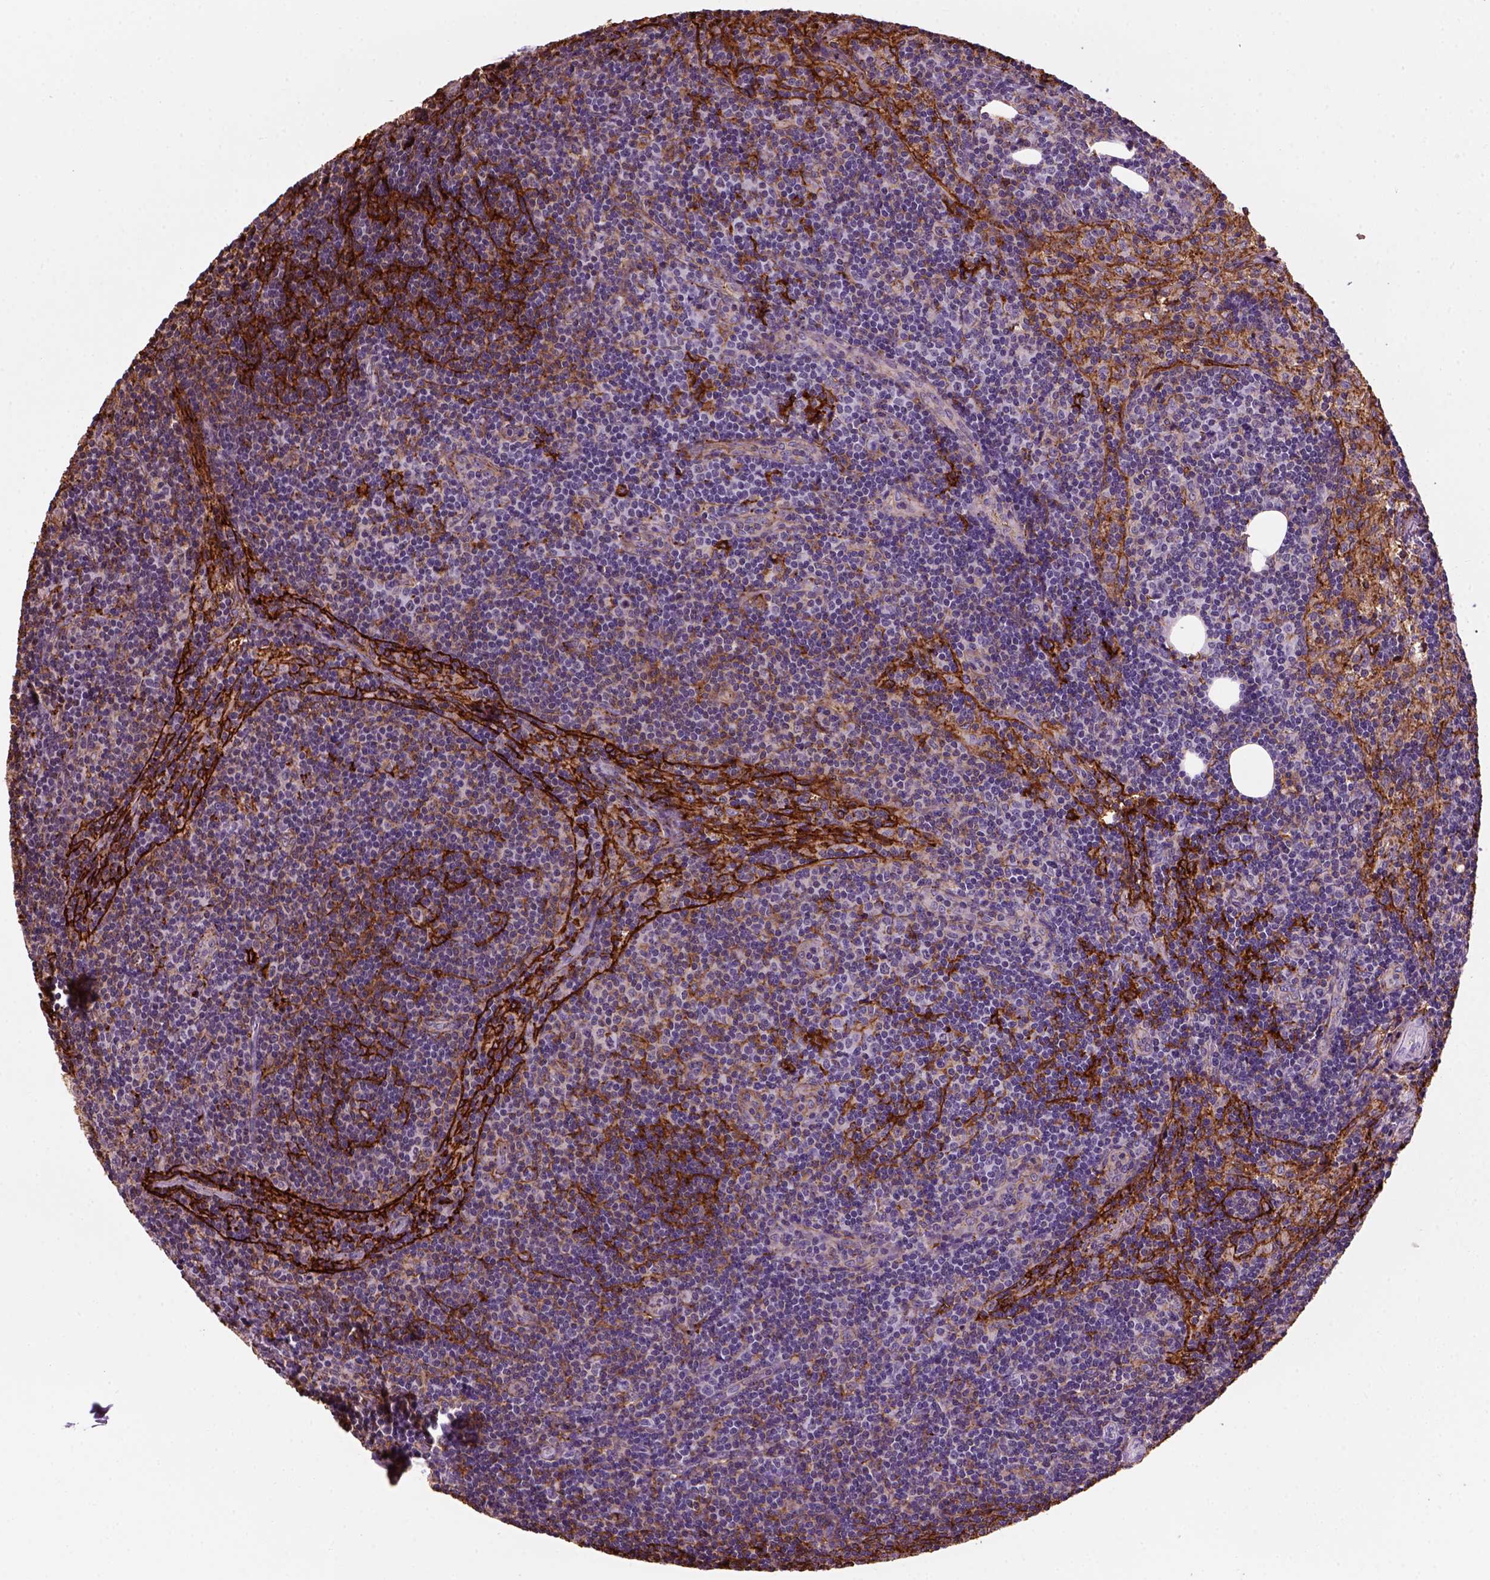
{"staining": {"intensity": "negative", "quantity": "none", "location": "none"}, "tissue": "lymph node", "cell_type": "Germinal center cells", "image_type": "normal", "snomed": [{"axis": "morphology", "description": "Normal tissue, NOS"}, {"axis": "topography", "description": "Lymph node"}], "caption": "Lymph node was stained to show a protein in brown. There is no significant positivity in germinal center cells.", "gene": "MARCKS", "patient": {"sex": "female", "age": 41}}